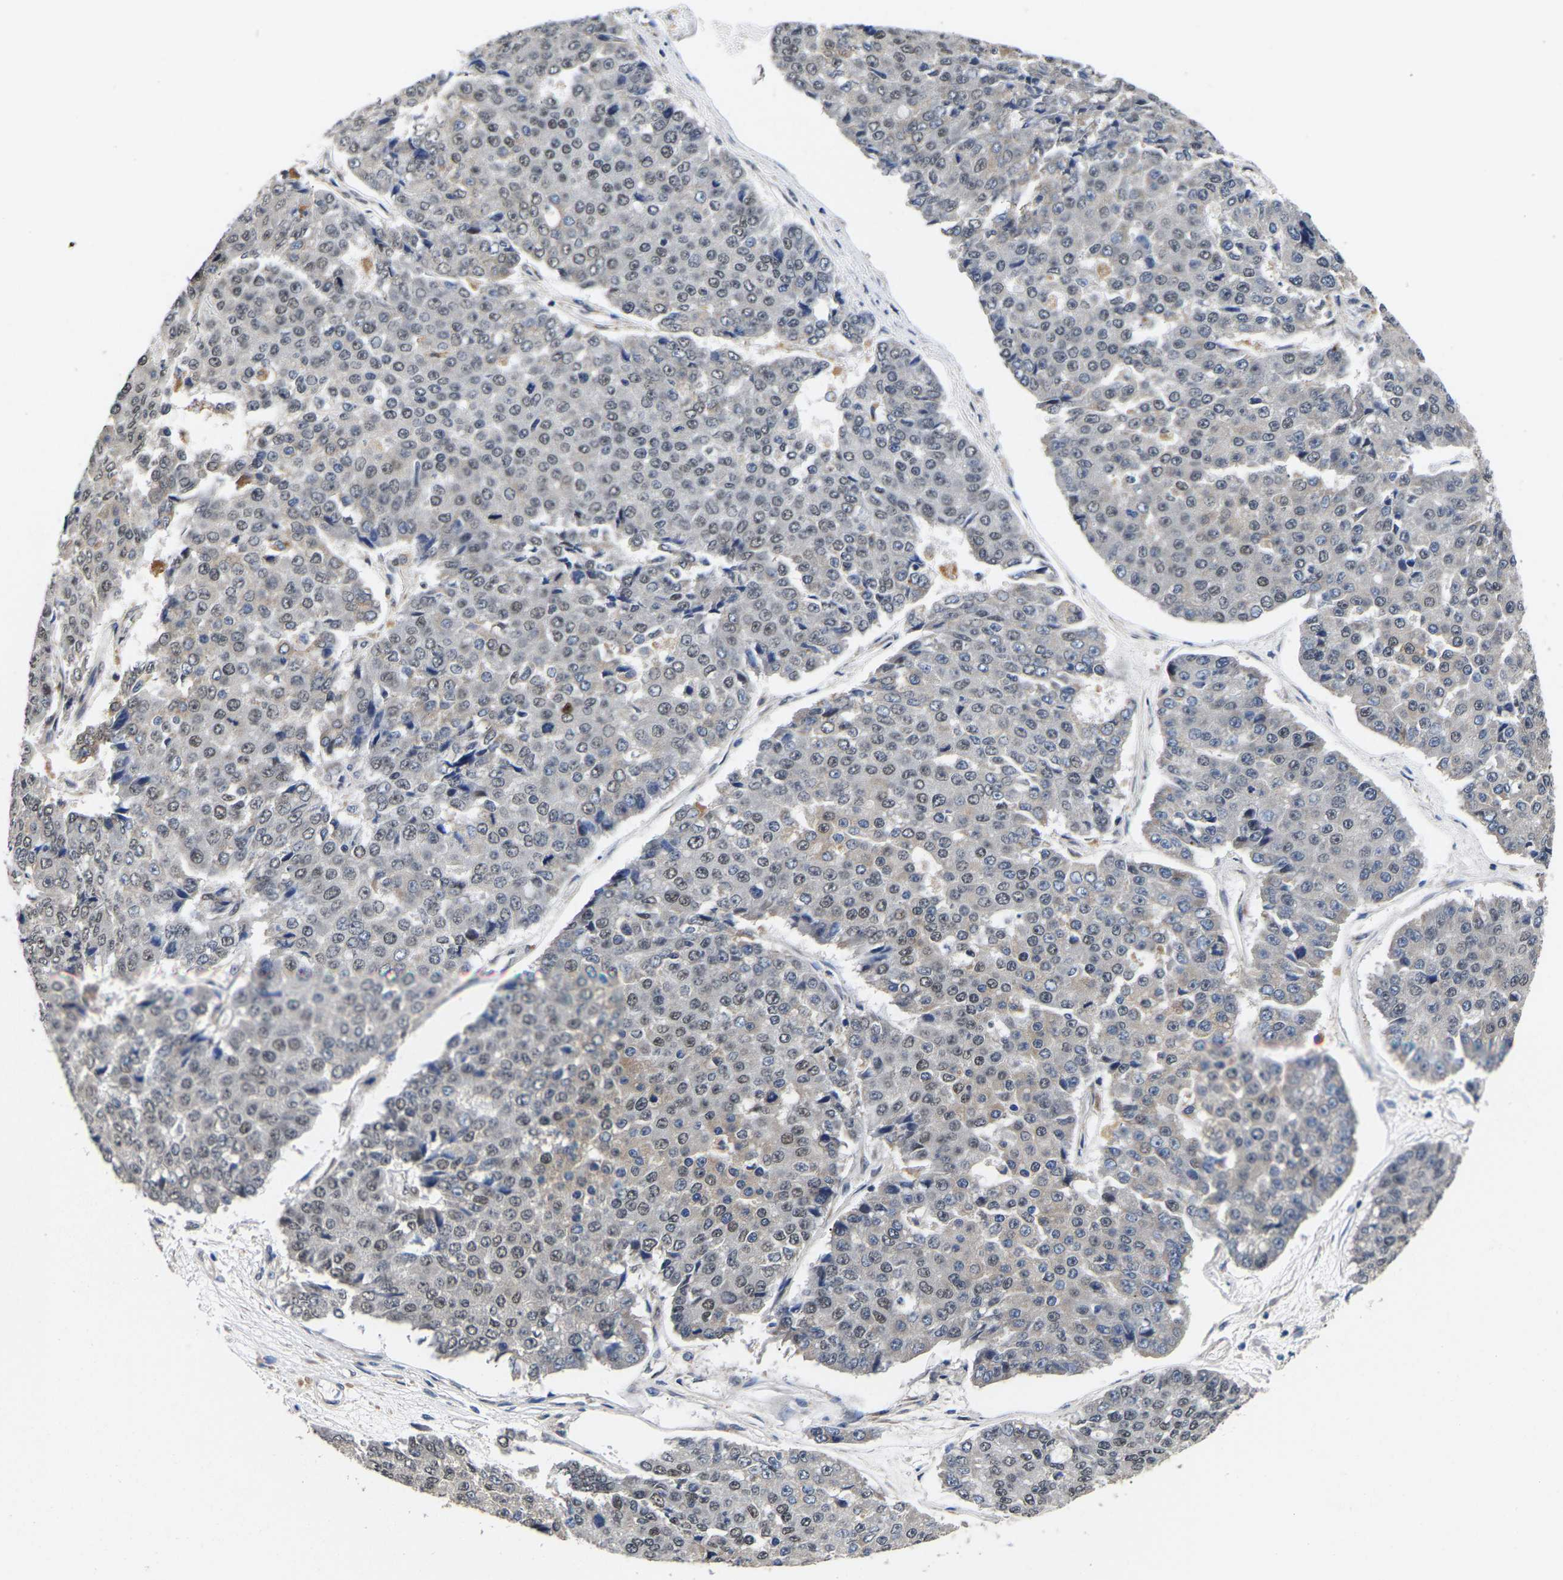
{"staining": {"intensity": "weak", "quantity": "<25%", "location": "nuclear"}, "tissue": "pancreatic cancer", "cell_type": "Tumor cells", "image_type": "cancer", "snomed": [{"axis": "morphology", "description": "Adenocarcinoma, NOS"}, {"axis": "topography", "description": "Pancreas"}], "caption": "Tumor cells are negative for protein expression in human adenocarcinoma (pancreatic).", "gene": "METTL16", "patient": {"sex": "male", "age": 50}}